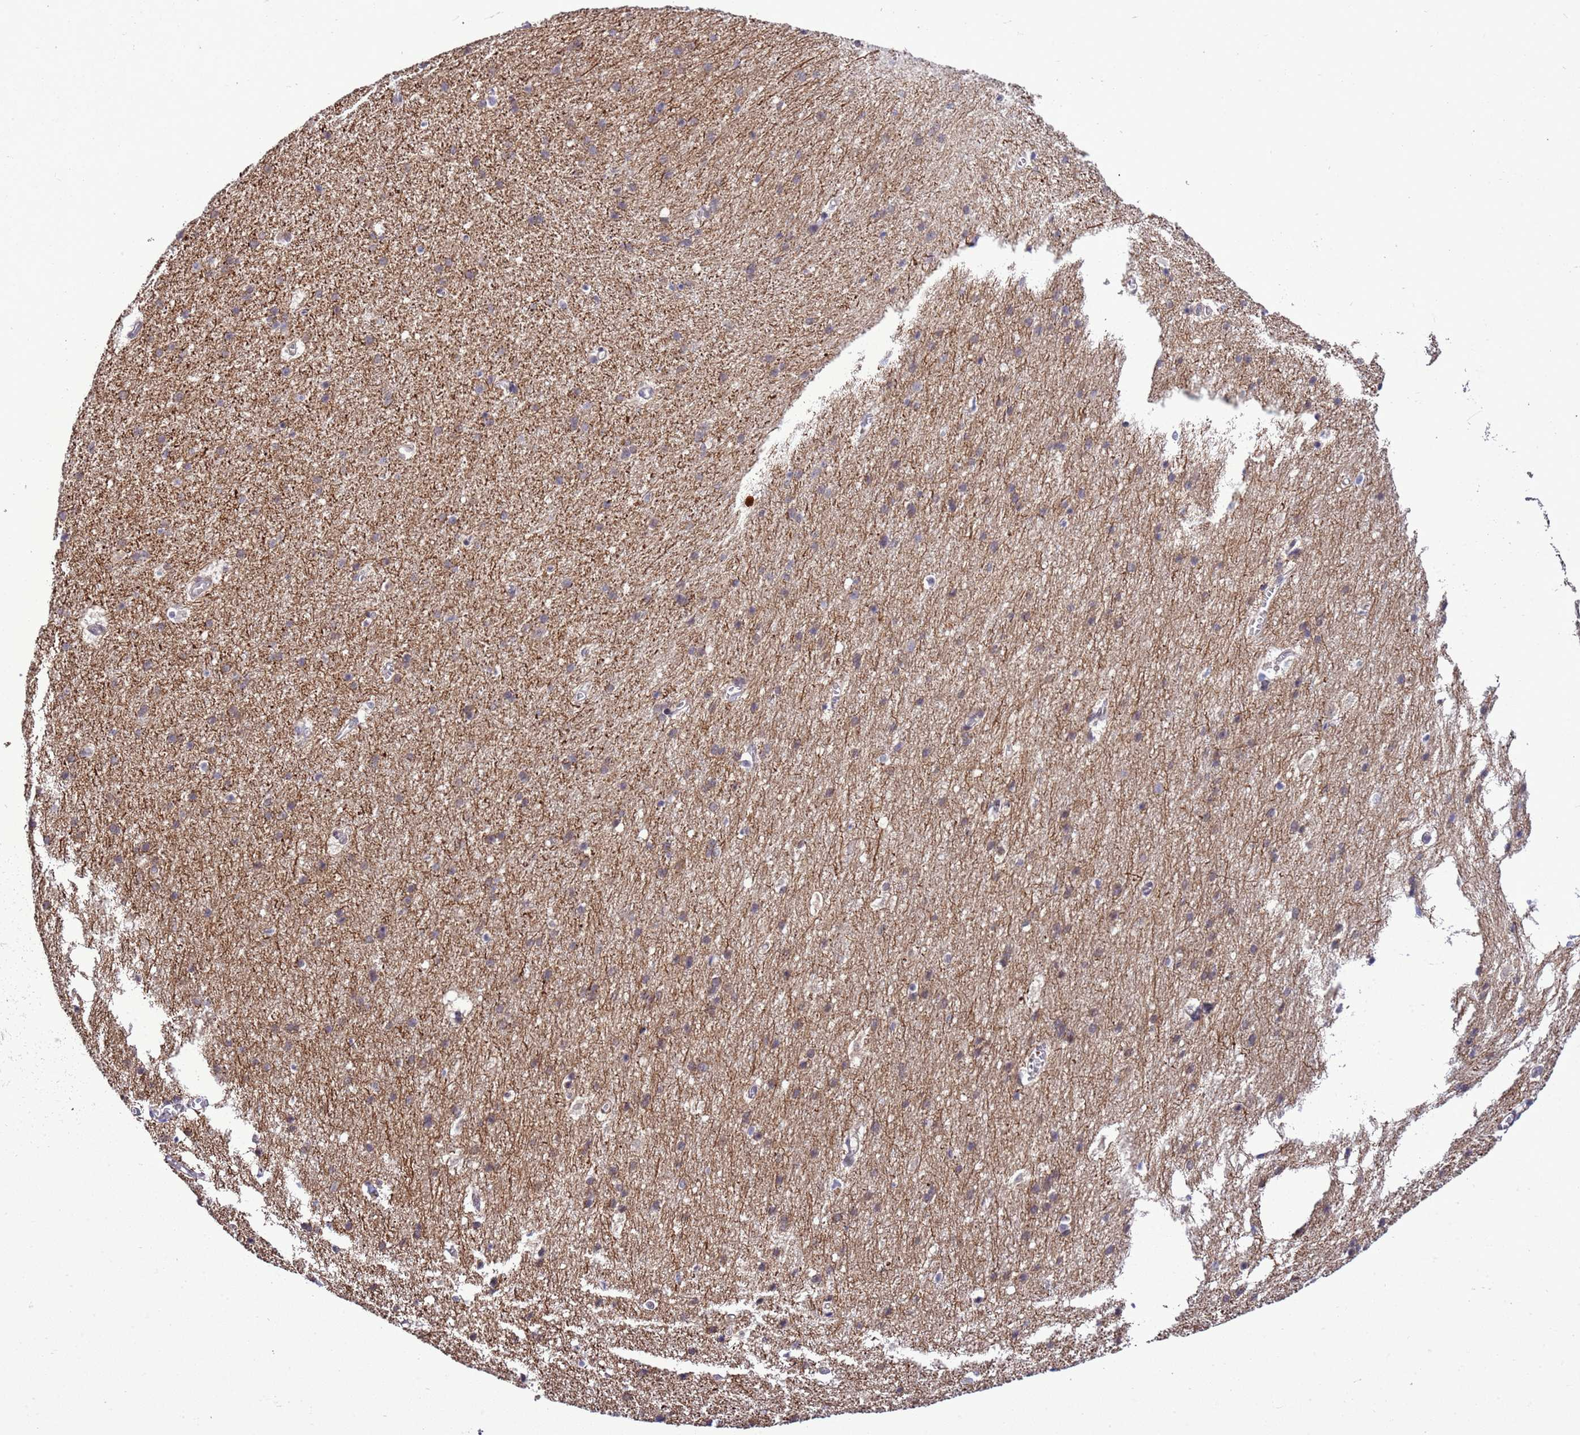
{"staining": {"intensity": "negative", "quantity": "none", "location": "none"}, "tissue": "cerebral cortex", "cell_type": "Endothelial cells", "image_type": "normal", "snomed": [{"axis": "morphology", "description": "Normal tissue, NOS"}, {"axis": "topography", "description": "Cerebral cortex"}], "caption": "Cerebral cortex was stained to show a protein in brown. There is no significant expression in endothelial cells. The staining was performed using DAB (3,3'-diaminobenzidine) to visualize the protein expression in brown, while the nuclei were stained in blue with hematoxylin (Magnification: 20x).", "gene": "GEN1", "patient": {"sex": "male", "age": 54}}